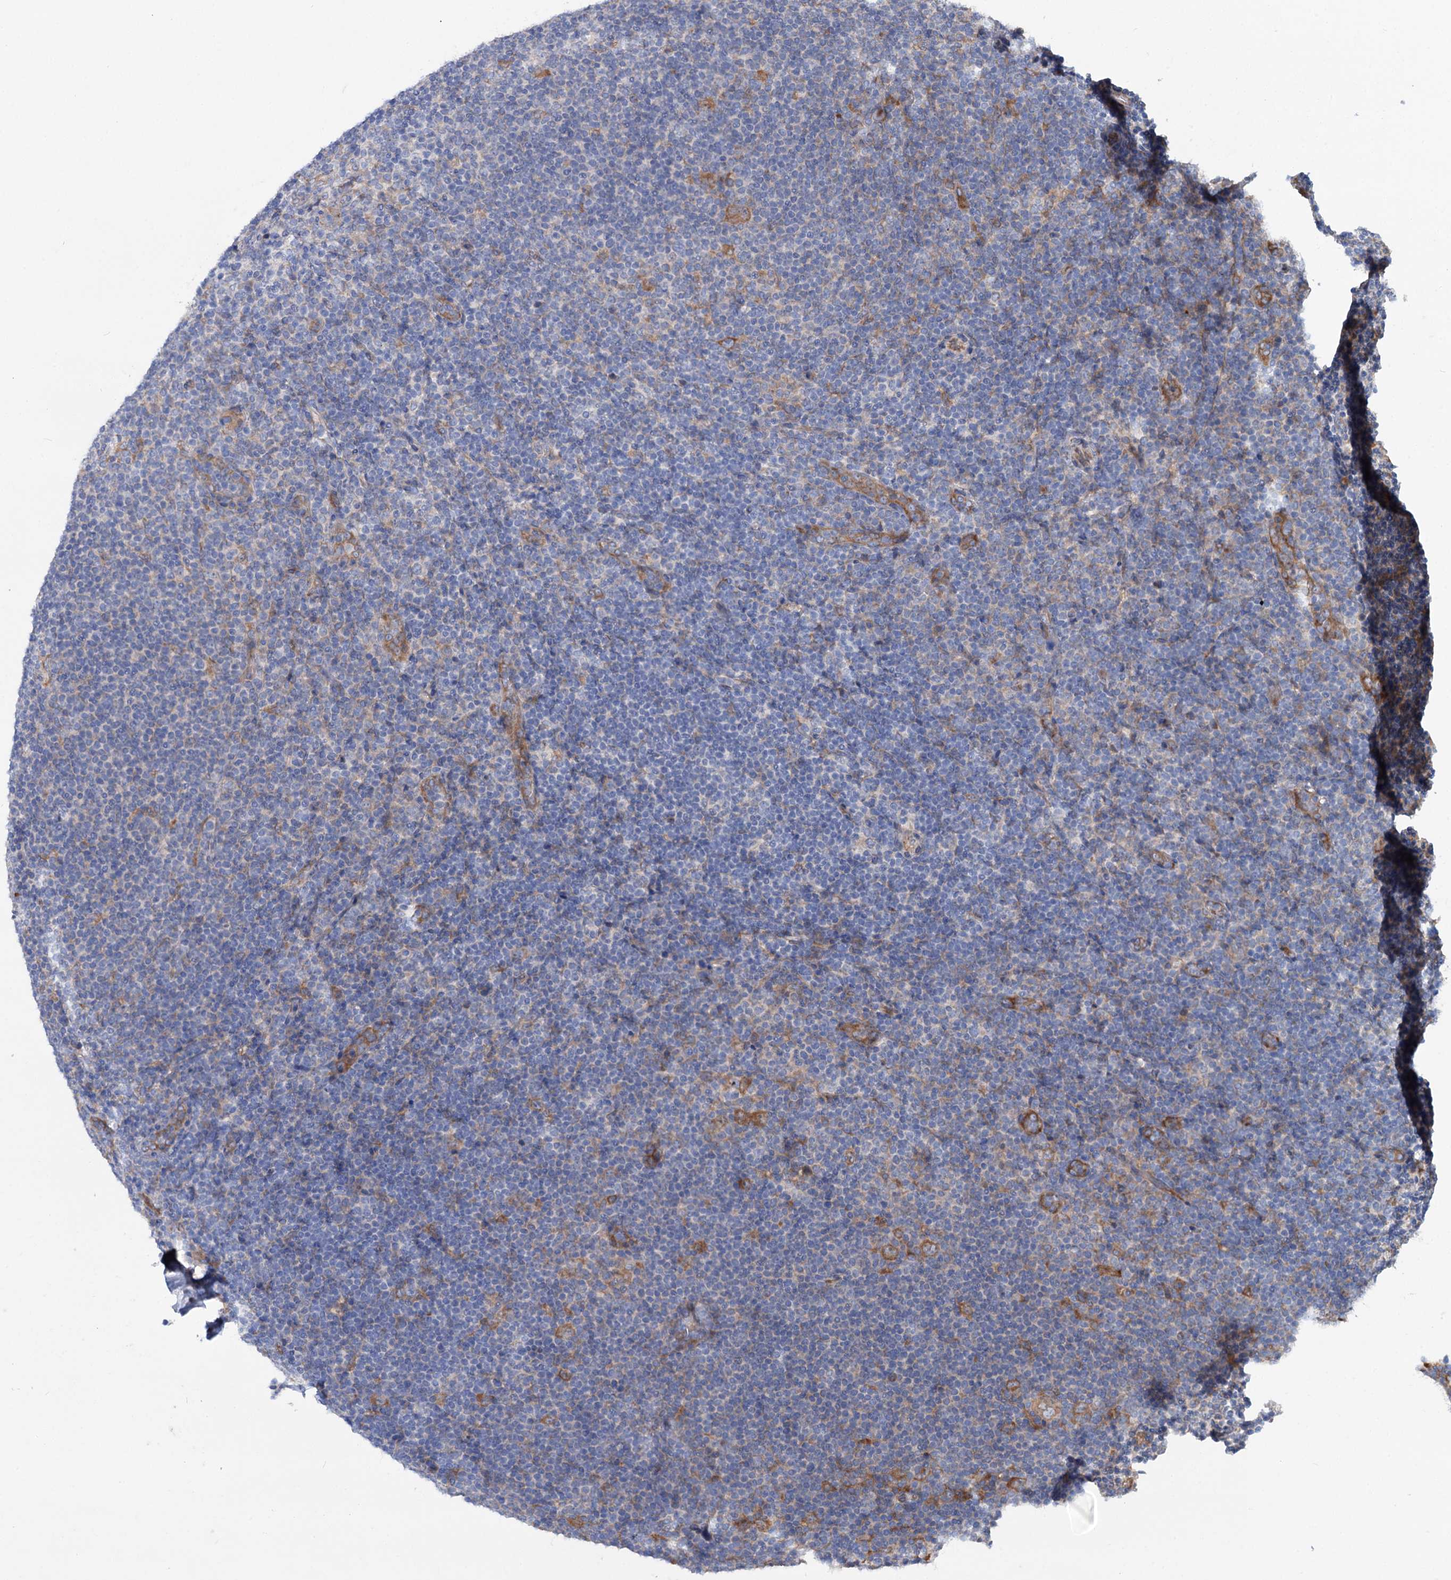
{"staining": {"intensity": "moderate", "quantity": "25%-75%", "location": "cytoplasmic/membranous"}, "tissue": "lymphoma", "cell_type": "Tumor cells", "image_type": "cancer", "snomed": [{"axis": "morphology", "description": "Hodgkin's disease, NOS"}, {"axis": "topography", "description": "Lymph node"}], "caption": "This image shows lymphoma stained with immunohistochemistry to label a protein in brown. The cytoplasmic/membranous of tumor cells show moderate positivity for the protein. Nuclei are counter-stained blue.", "gene": "PTDSS2", "patient": {"sex": "female", "age": 57}}